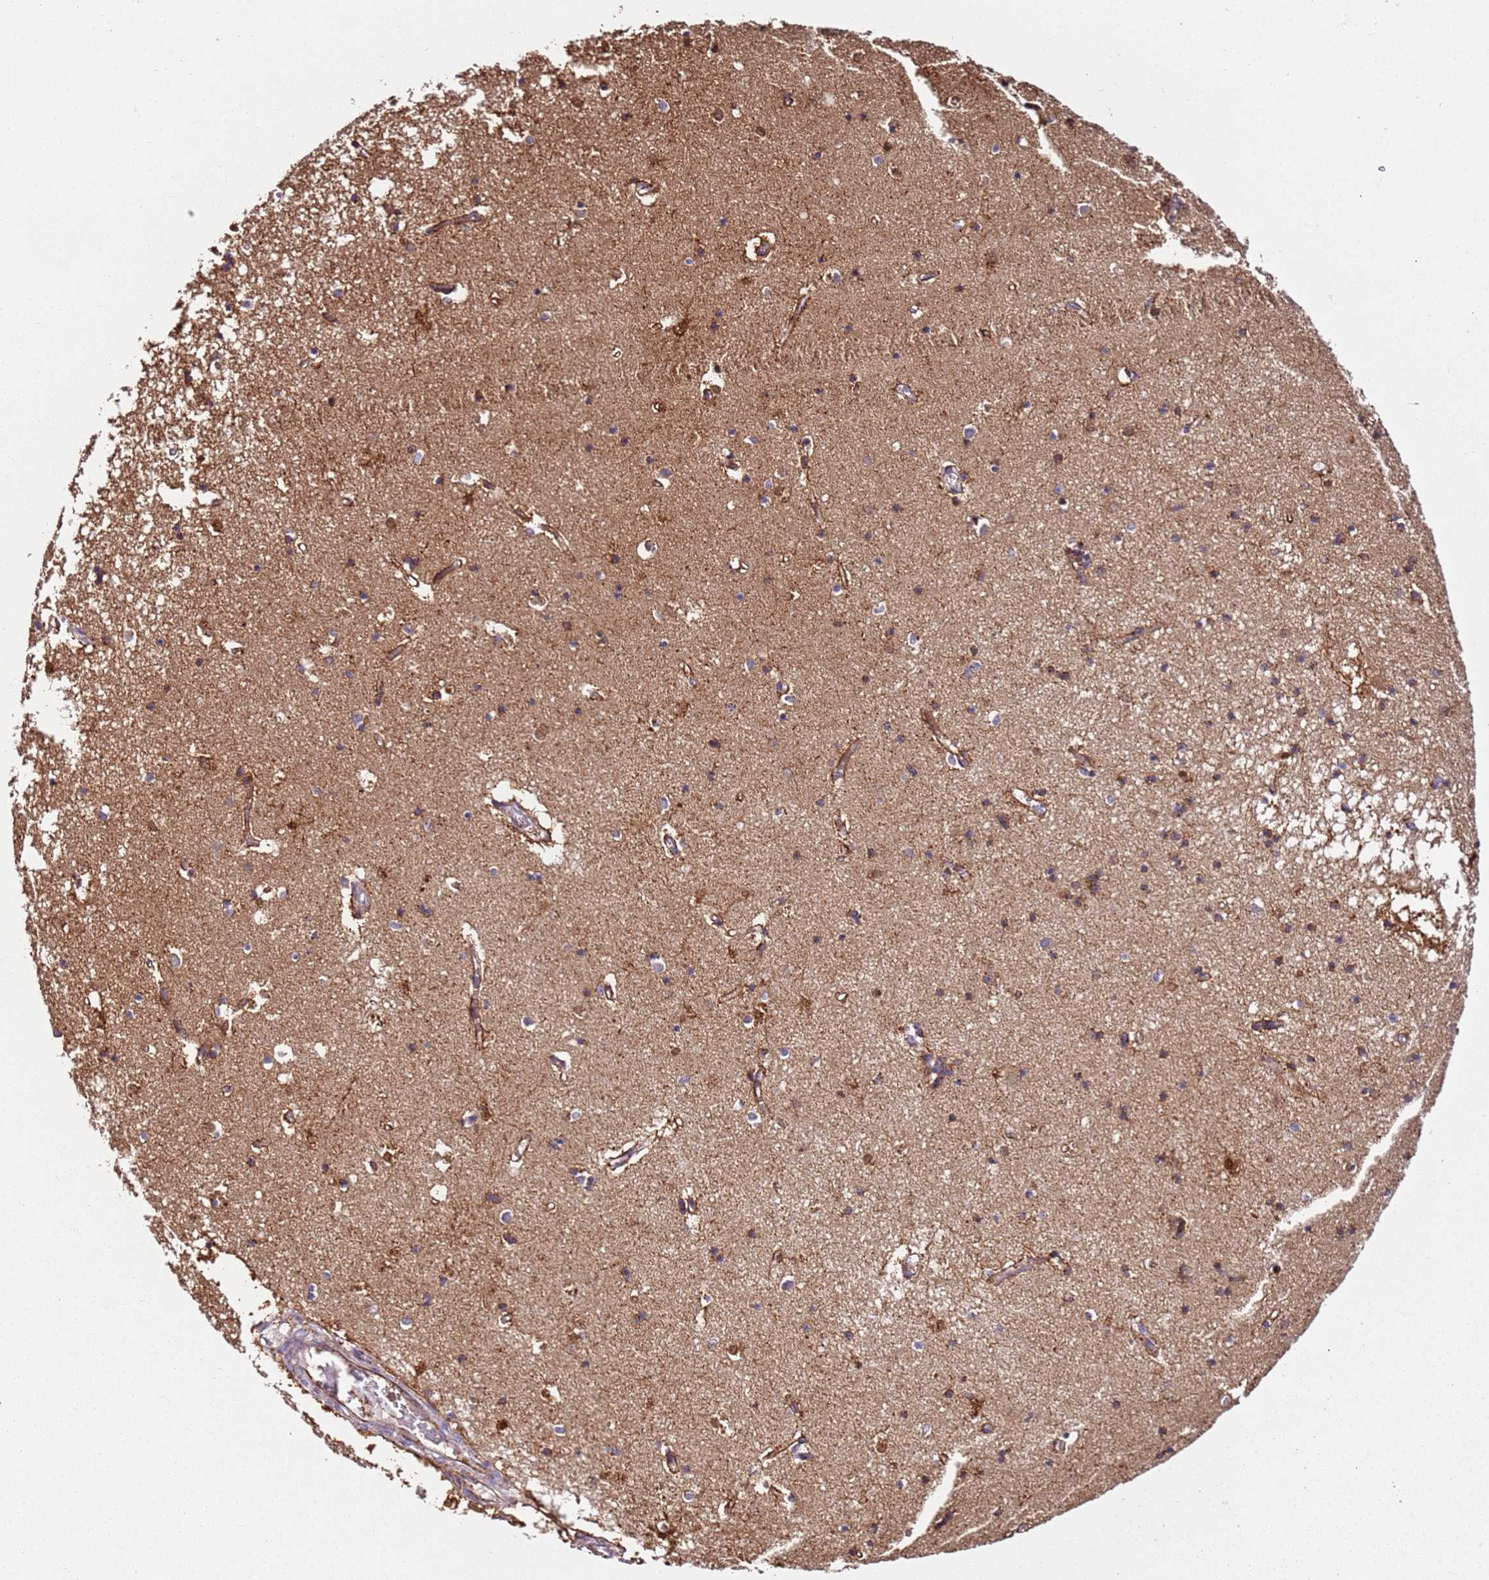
{"staining": {"intensity": "moderate", "quantity": "25%-75%", "location": "cytoplasmic/membranous"}, "tissue": "hippocampus", "cell_type": "Glial cells", "image_type": "normal", "snomed": [{"axis": "morphology", "description": "Normal tissue, NOS"}, {"axis": "topography", "description": "Hippocampus"}], "caption": "This micrograph demonstrates unremarkable hippocampus stained with IHC to label a protein in brown. The cytoplasmic/membranous of glial cells show moderate positivity for the protein. Nuclei are counter-stained blue.", "gene": "RMND5A", "patient": {"sex": "male", "age": 70}}